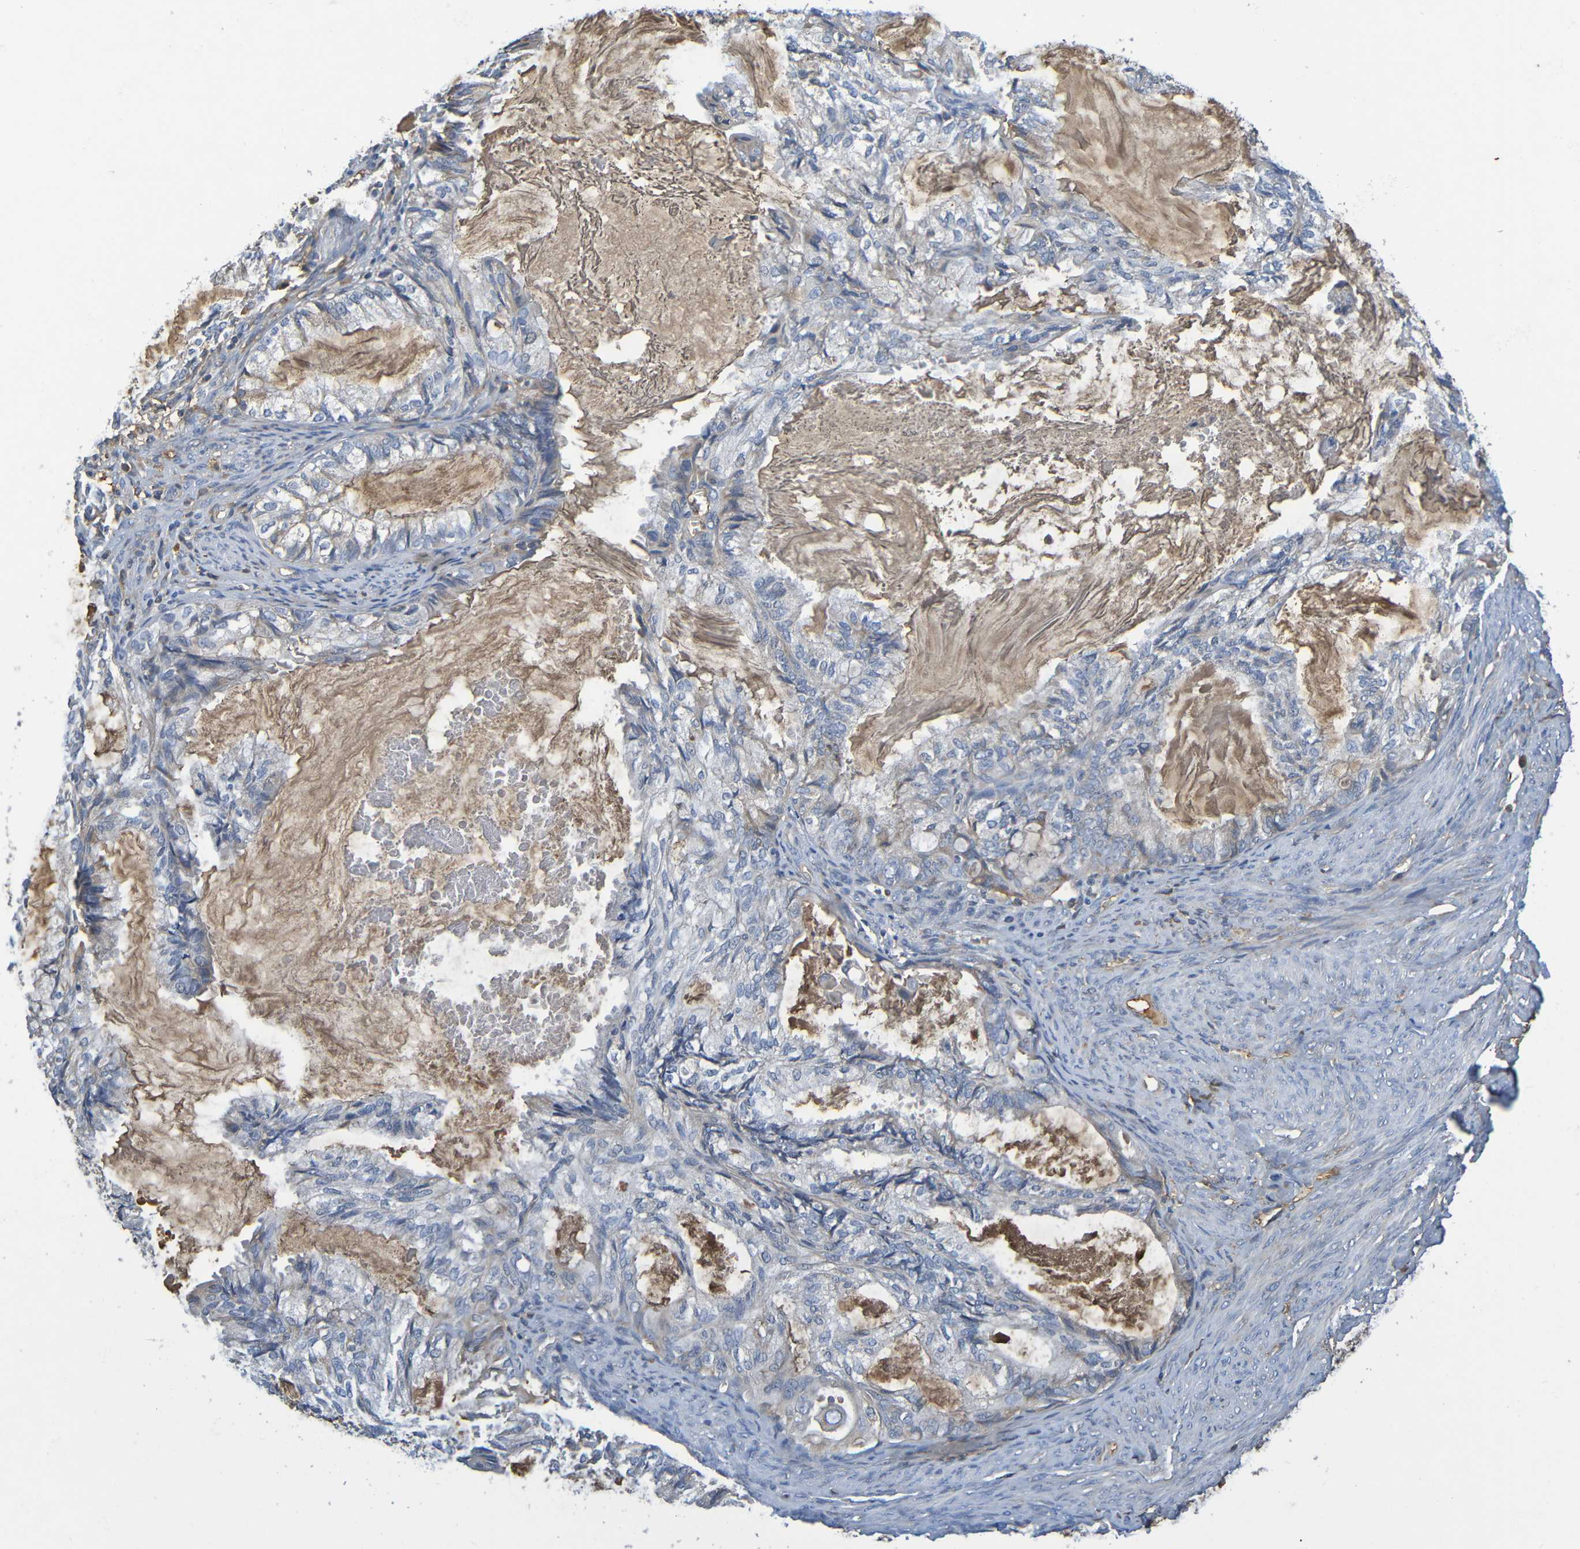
{"staining": {"intensity": "weak", "quantity": "<25%", "location": "cytoplasmic/membranous"}, "tissue": "cervical cancer", "cell_type": "Tumor cells", "image_type": "cancer", "snomed": [{"axis": "morphology", "description": "Normal tissue, NOS"}, {"axis": "morphology", "description": "Adenocarcinoma, NOS"}, {"axis": "topography", "description": "Cervix"}, {"axis": "topography", "description": "Endometrium"}], "caption": "Immunohistochemical staining of cervical adenocarcinoma demonstrates no significant expression in tumor cells. (IHC, brightfield microscopy, high magnification).", "gene": "C1QA", "patient": {"sex": "female", "age": 86}}